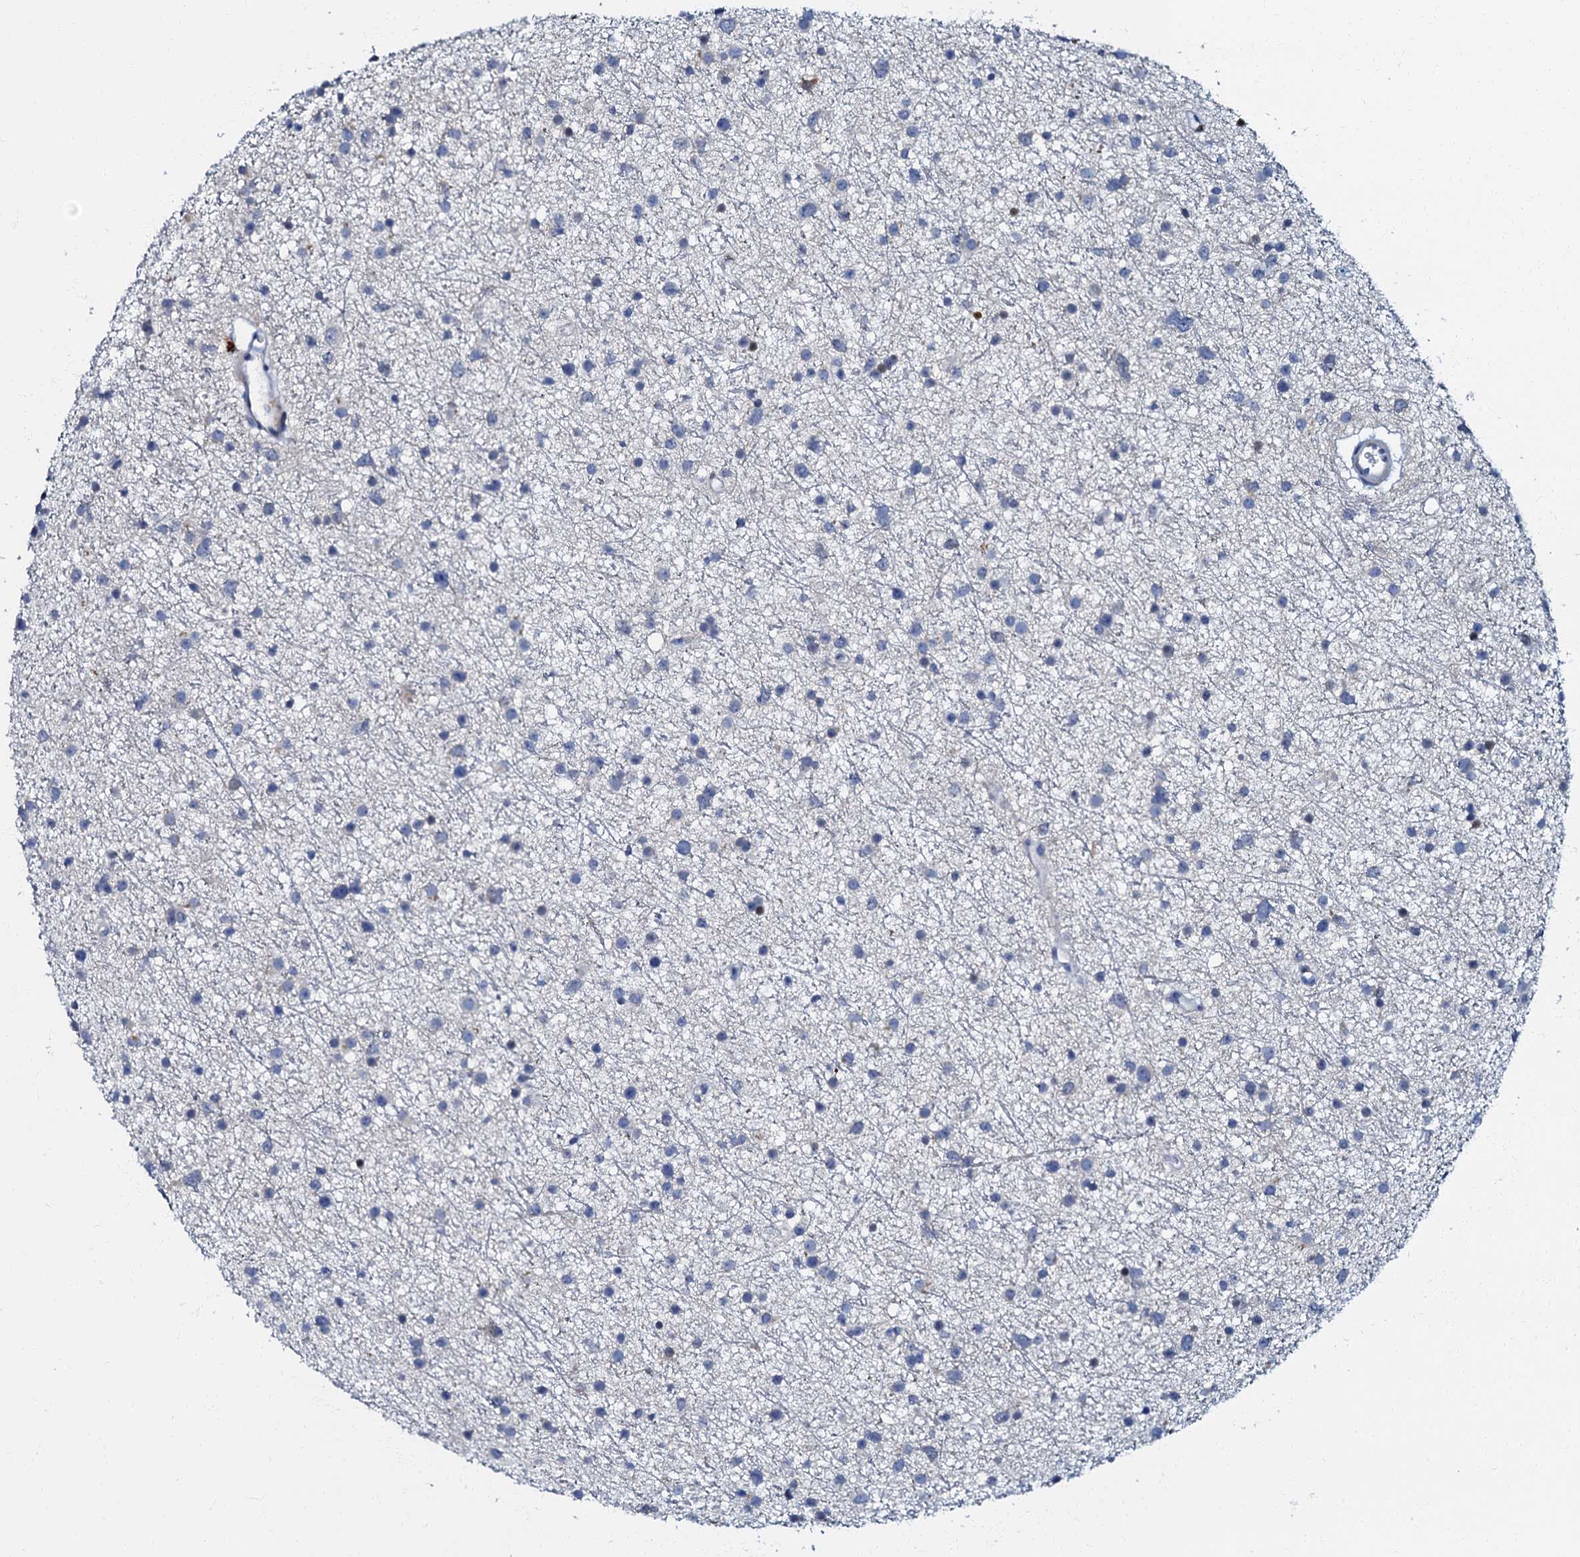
{"staining": {"intensity": "negative", "quantity": "none", "location": "none"}, "tissue": "glioma", "cell_type": "Tumor cells", "image_type": "cancer", "snomed": [{"axis": "morphology", "description": "Glioma, malignant, Low grade"}, {"axis": "topography", "description": "Cerebral cortex"}], "caption": "Human glioma stained for a protein using immunohistochemistry exhibits no staining in tumor cells.", "gene": "MFSD5", "patient": {"sex": "female", "age": 39}}